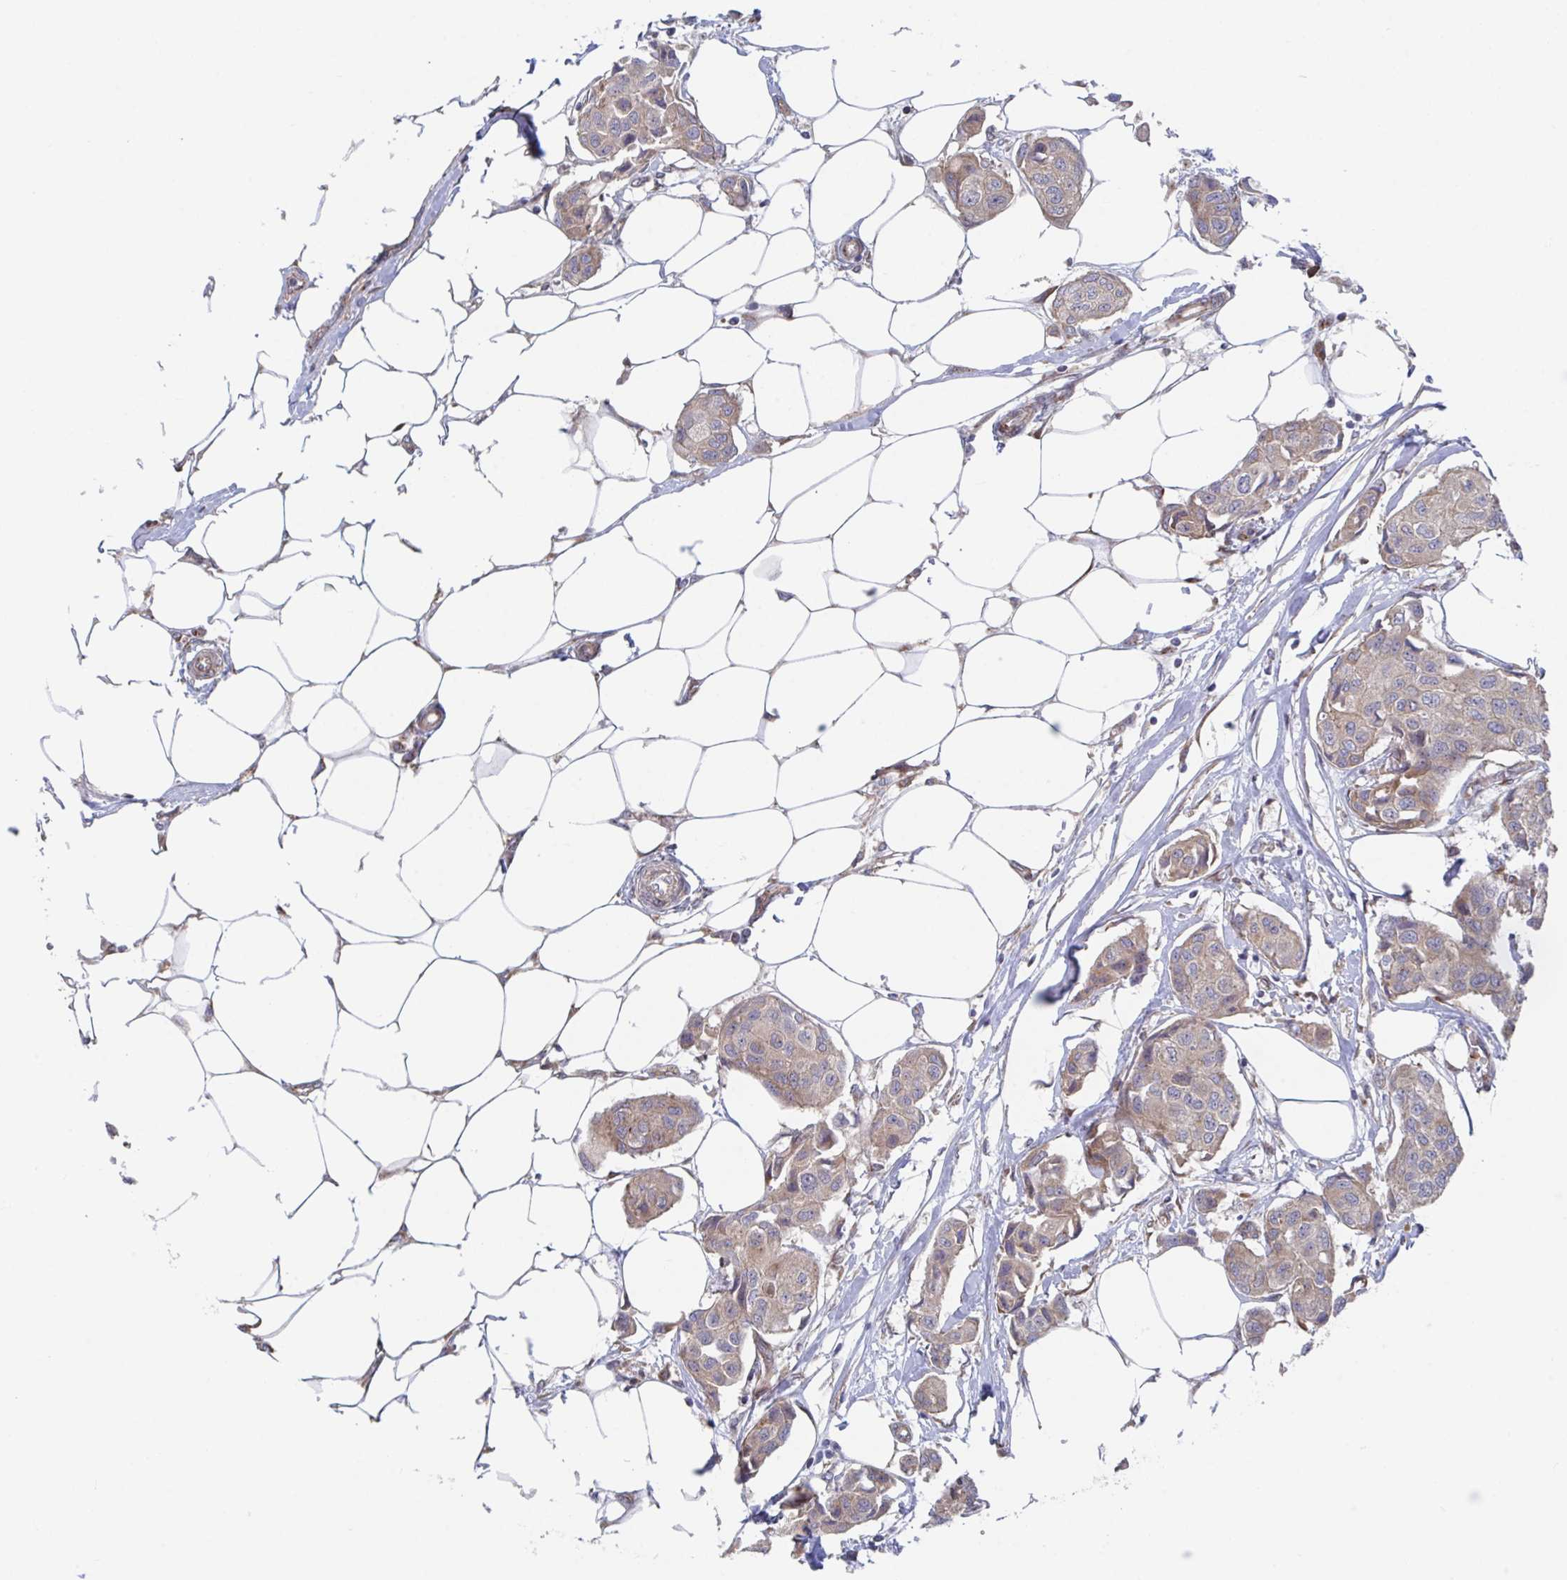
{"staining": {"intensity": "weak", "quantity": ">75%", "location": "cytoplasmic/membranous"}, "tissue": "breast cancer", "cell_type": "Tumor cells", "image_type": "cancer", "snomed": [{"axis": "morphology", "description": "Duct carcinoma"}, {"axis": "topography", "description": "Breast"}, {"axis": "topography", "description": "Lymph node"}], "caption": "Breast cancer stained with a protein marker displays weak staining in tumor cells.", "gene": "FJX1", "patient": {"sex": "female", "age": 80}}